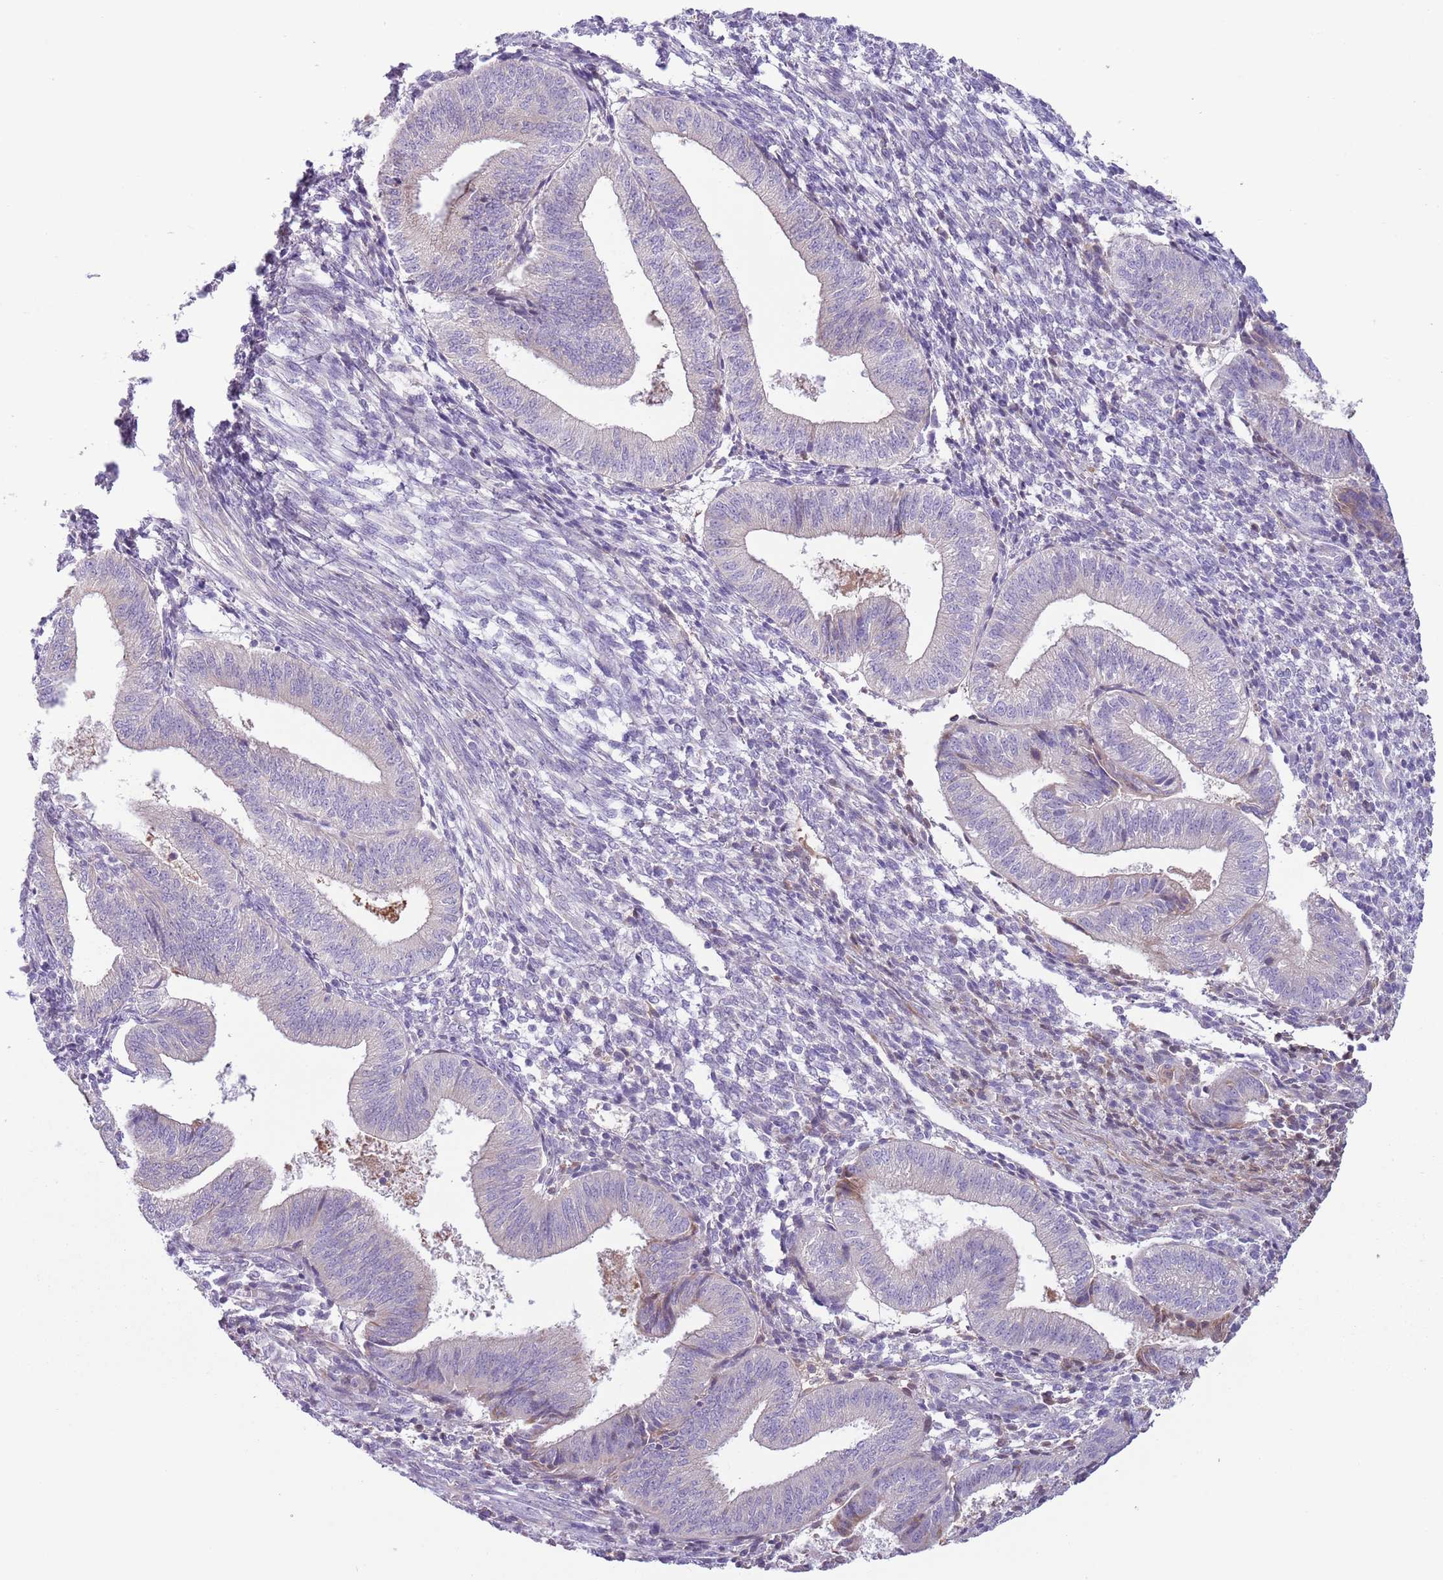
{"staining": {"intensity": "negative", "quantity": "none", "location": "none"}, "tissue": "endometrium", "cell_type": "Cells in endometrial stroma", "image_type": "normal", "snomed": [{"axis": "morphology", "description": "Normal tissue, NOS"}, {"axis": "topography", "description": "Endometrium"}], "caption": "High power microscopy photomicrograph of an IHC histopathology image of benign endometrium, revealing no significant positivity in cells in endometrial stroma.", "gene": "CFH", "patient": {"sex": "female", "age": 34}}